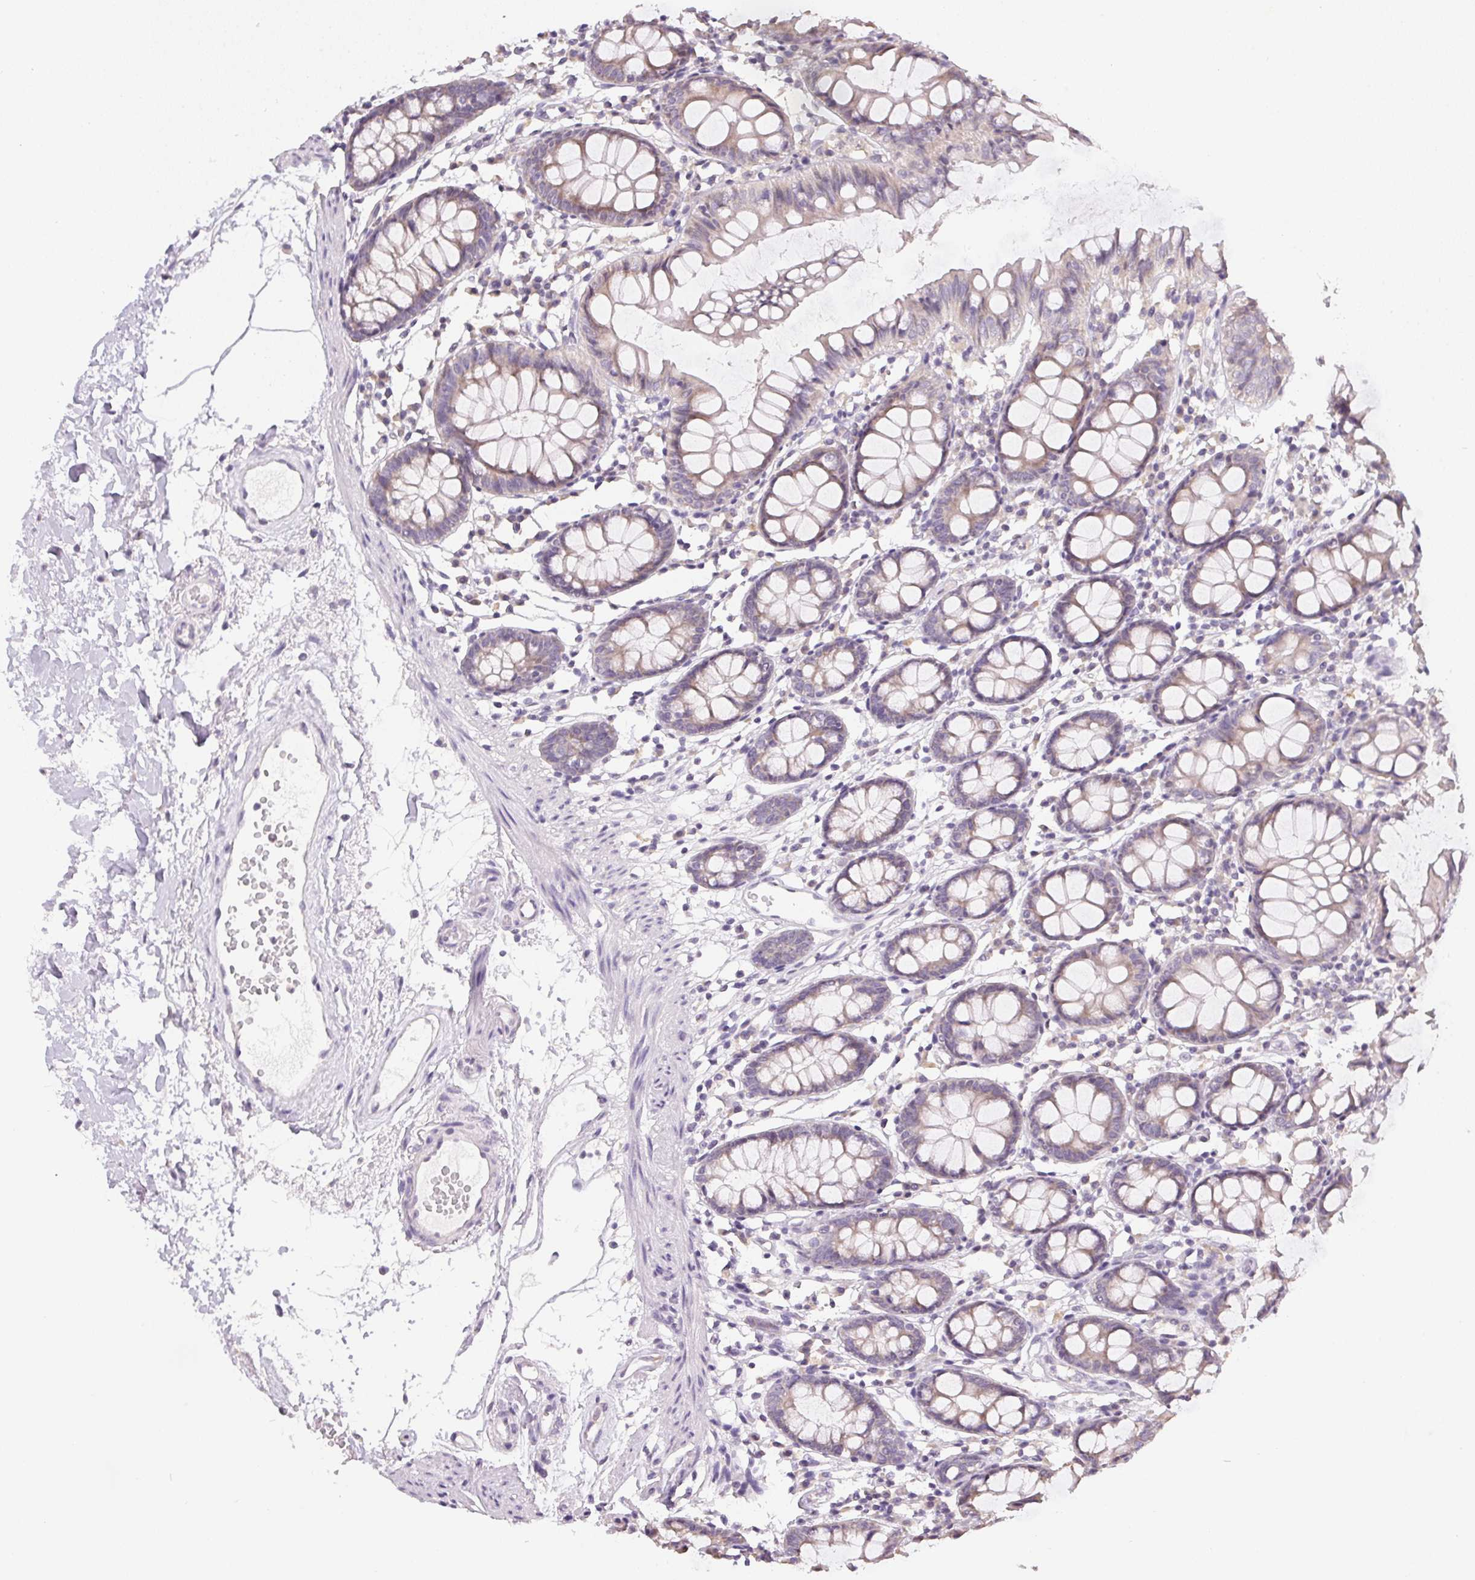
{"staining": {"intensity": "negative", "quantity": "none", "location": "none"}, "tissue": "colon", "cell_type": "Endothelial cells", "image_type": "normal", "snomed": [{"axis": "morphology", "description": "Normal tissue, NOS"}, {"axis": "topography", "description": "Colon"}], "caption": "This photomicrograph is of benign colon stained with immunohistochemistry (IHC) to label a protein in brown with the nuclei are counter-stained blue. There is no expression in endothelial cells. (DAB (3,3'-diaminobenzidine) IHC with hematoxylin counter stain).", "gene": "SPACA9", "patient": {"sex": "female", "age": 84}}